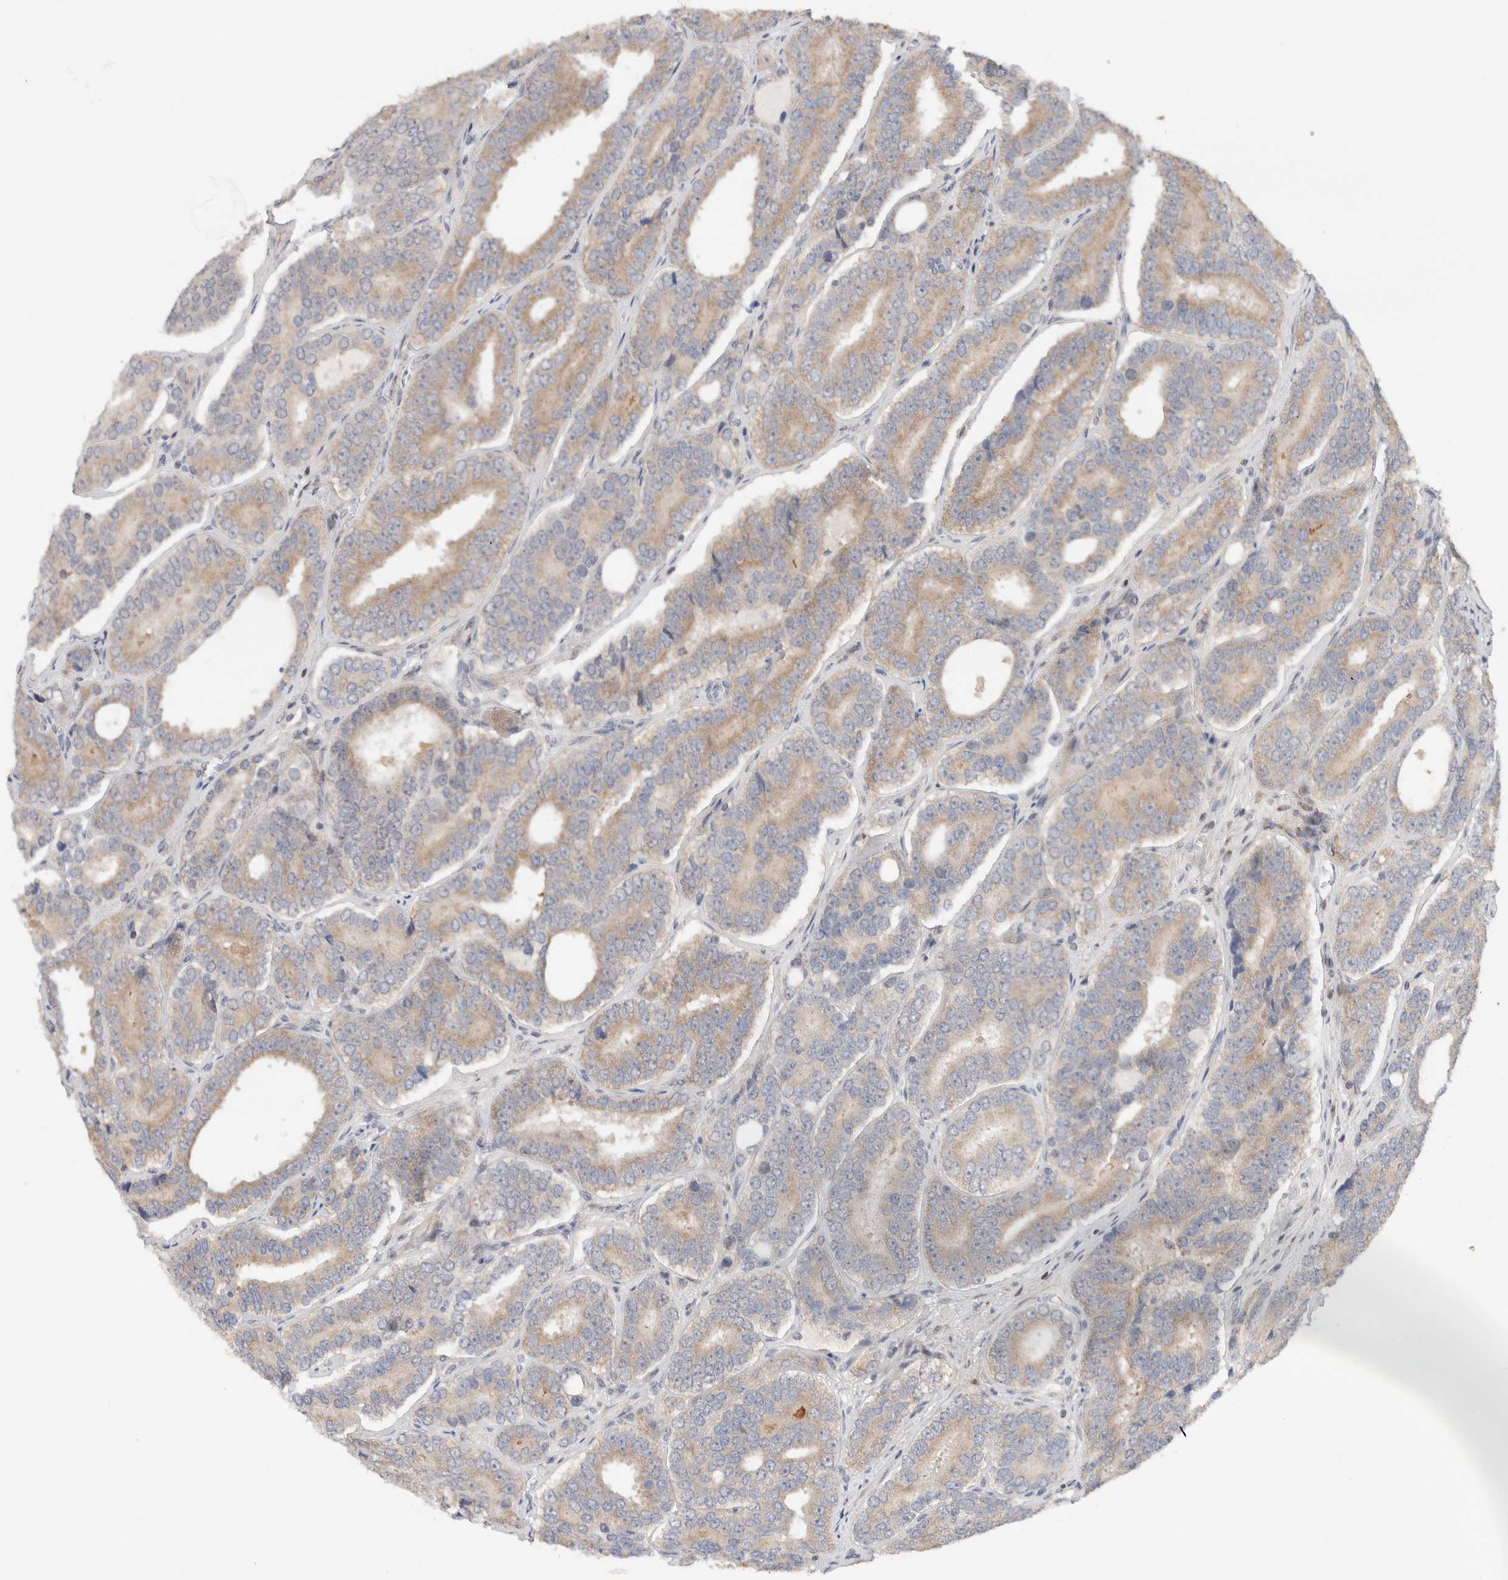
{"staining": {"intensity": "moderate", "quantity": ">75%", "location": "cytoplasmic/membranous"}, "tissue": "prostate cancer", "cell_type": "Tumor cells", "image_type": "cancer", "snomed": [{"axis": "morphology", "description": "Adenocarcinoma, High grade"}, {"axis": "topography", "description": "Prostate"}], "caption": "Protein staining exhibits moderate cytoplasmic/membranous positivity in approximately >75% of tumor cells in prostate cancer (adenocarcinoma (high-grade)).", "gene": "ERI3", "patient": {"sex": "male", "age": 56}}